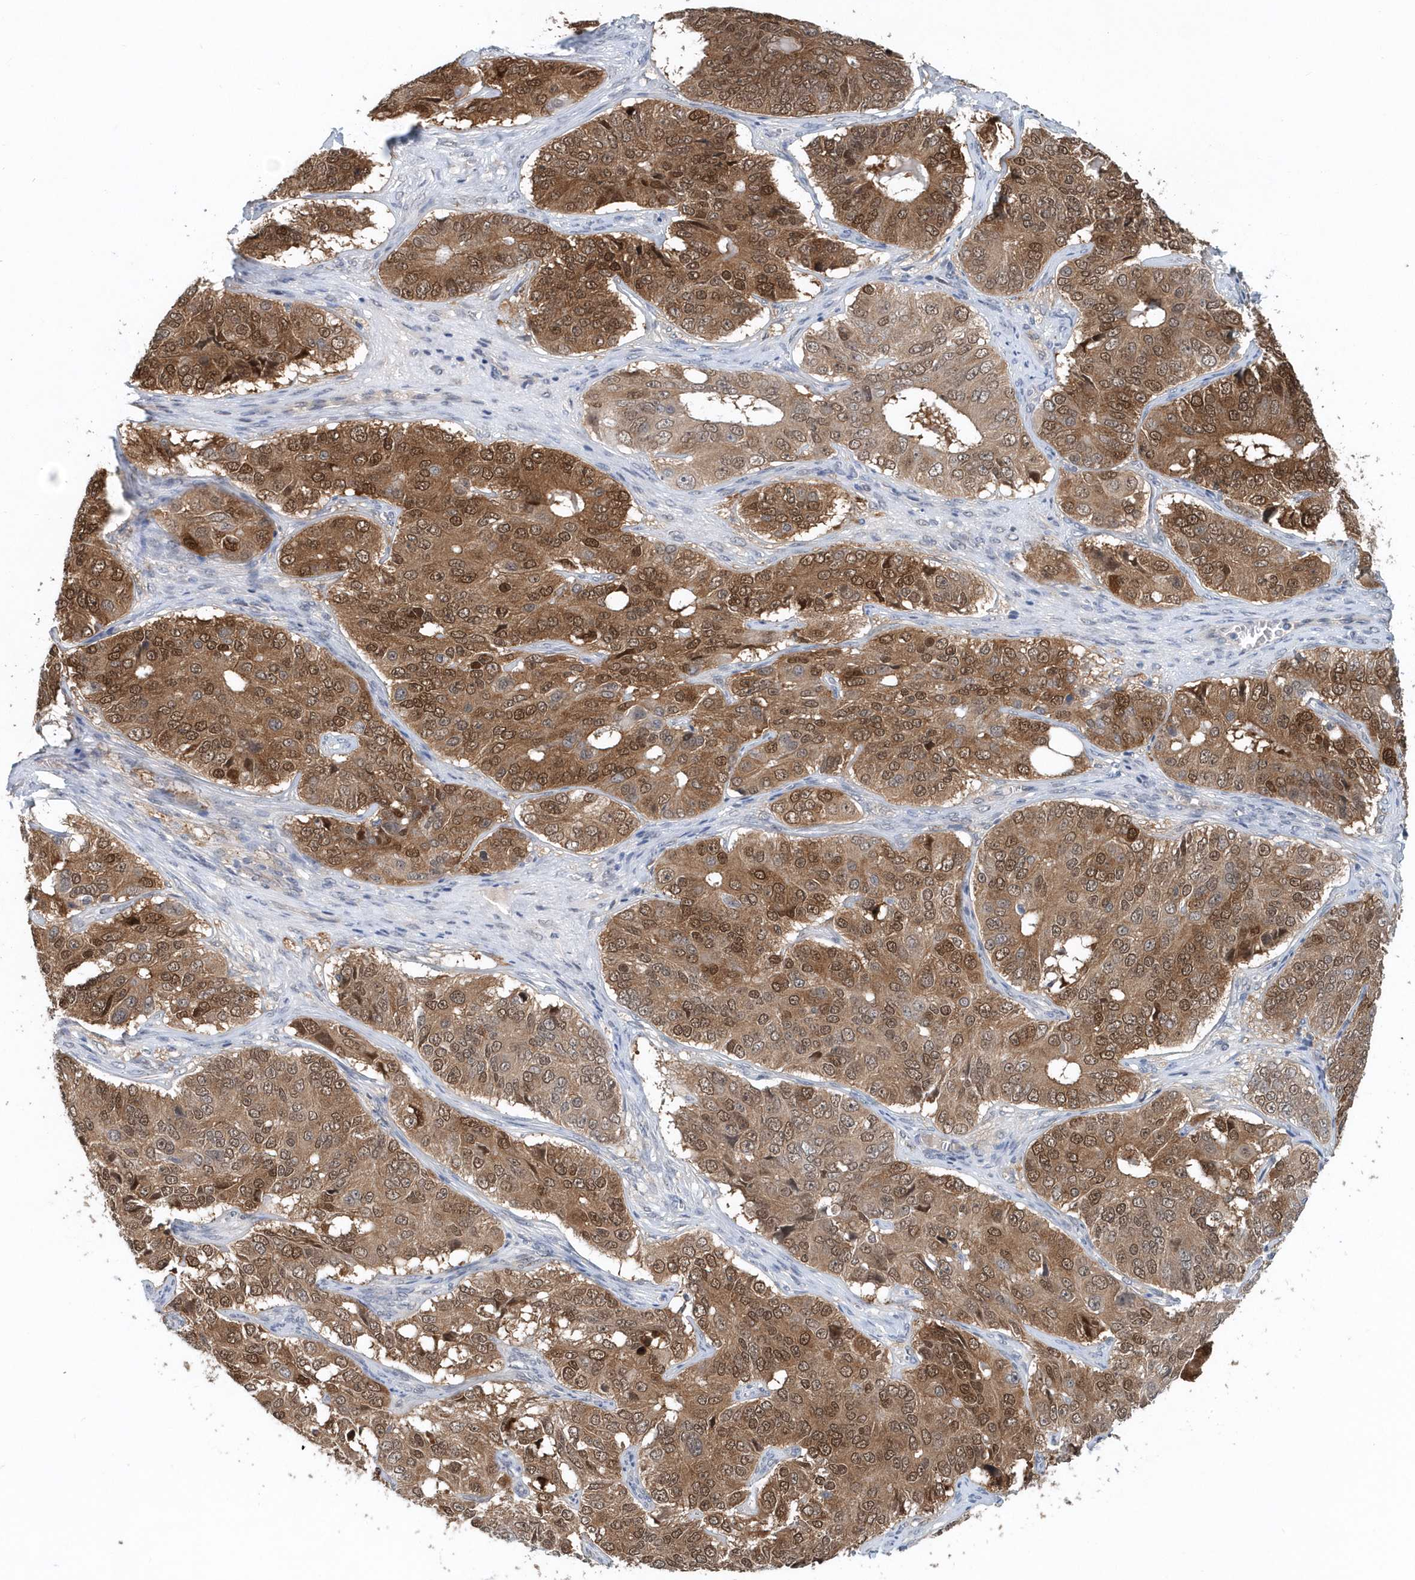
{"staining": {"intensity": "strong", "quantity": ">75%", "location": "cytoplasmic/membranous,nuclear"}, "tissue": "ovarian cancer", "cell_type": "Tumor cells", "image_type": "cancer", "snomed": [{"axis": "morphology", "description": "Carcinoma, endometroid"}, {"axis": "topography", "description": "Ovary"}], "caption": "A brown stain shows strong cytoplasmic/membranous and nuclear expression of a protein in human endometroid carcinoma (ovarian) tumor cells. The protein is stained brown, and the nuclei are stained in blue (DAB IHC with brightfield microscopy, high magnification).", "gene": "PFN2", "patient": {"sex": "female", "age": 51}}